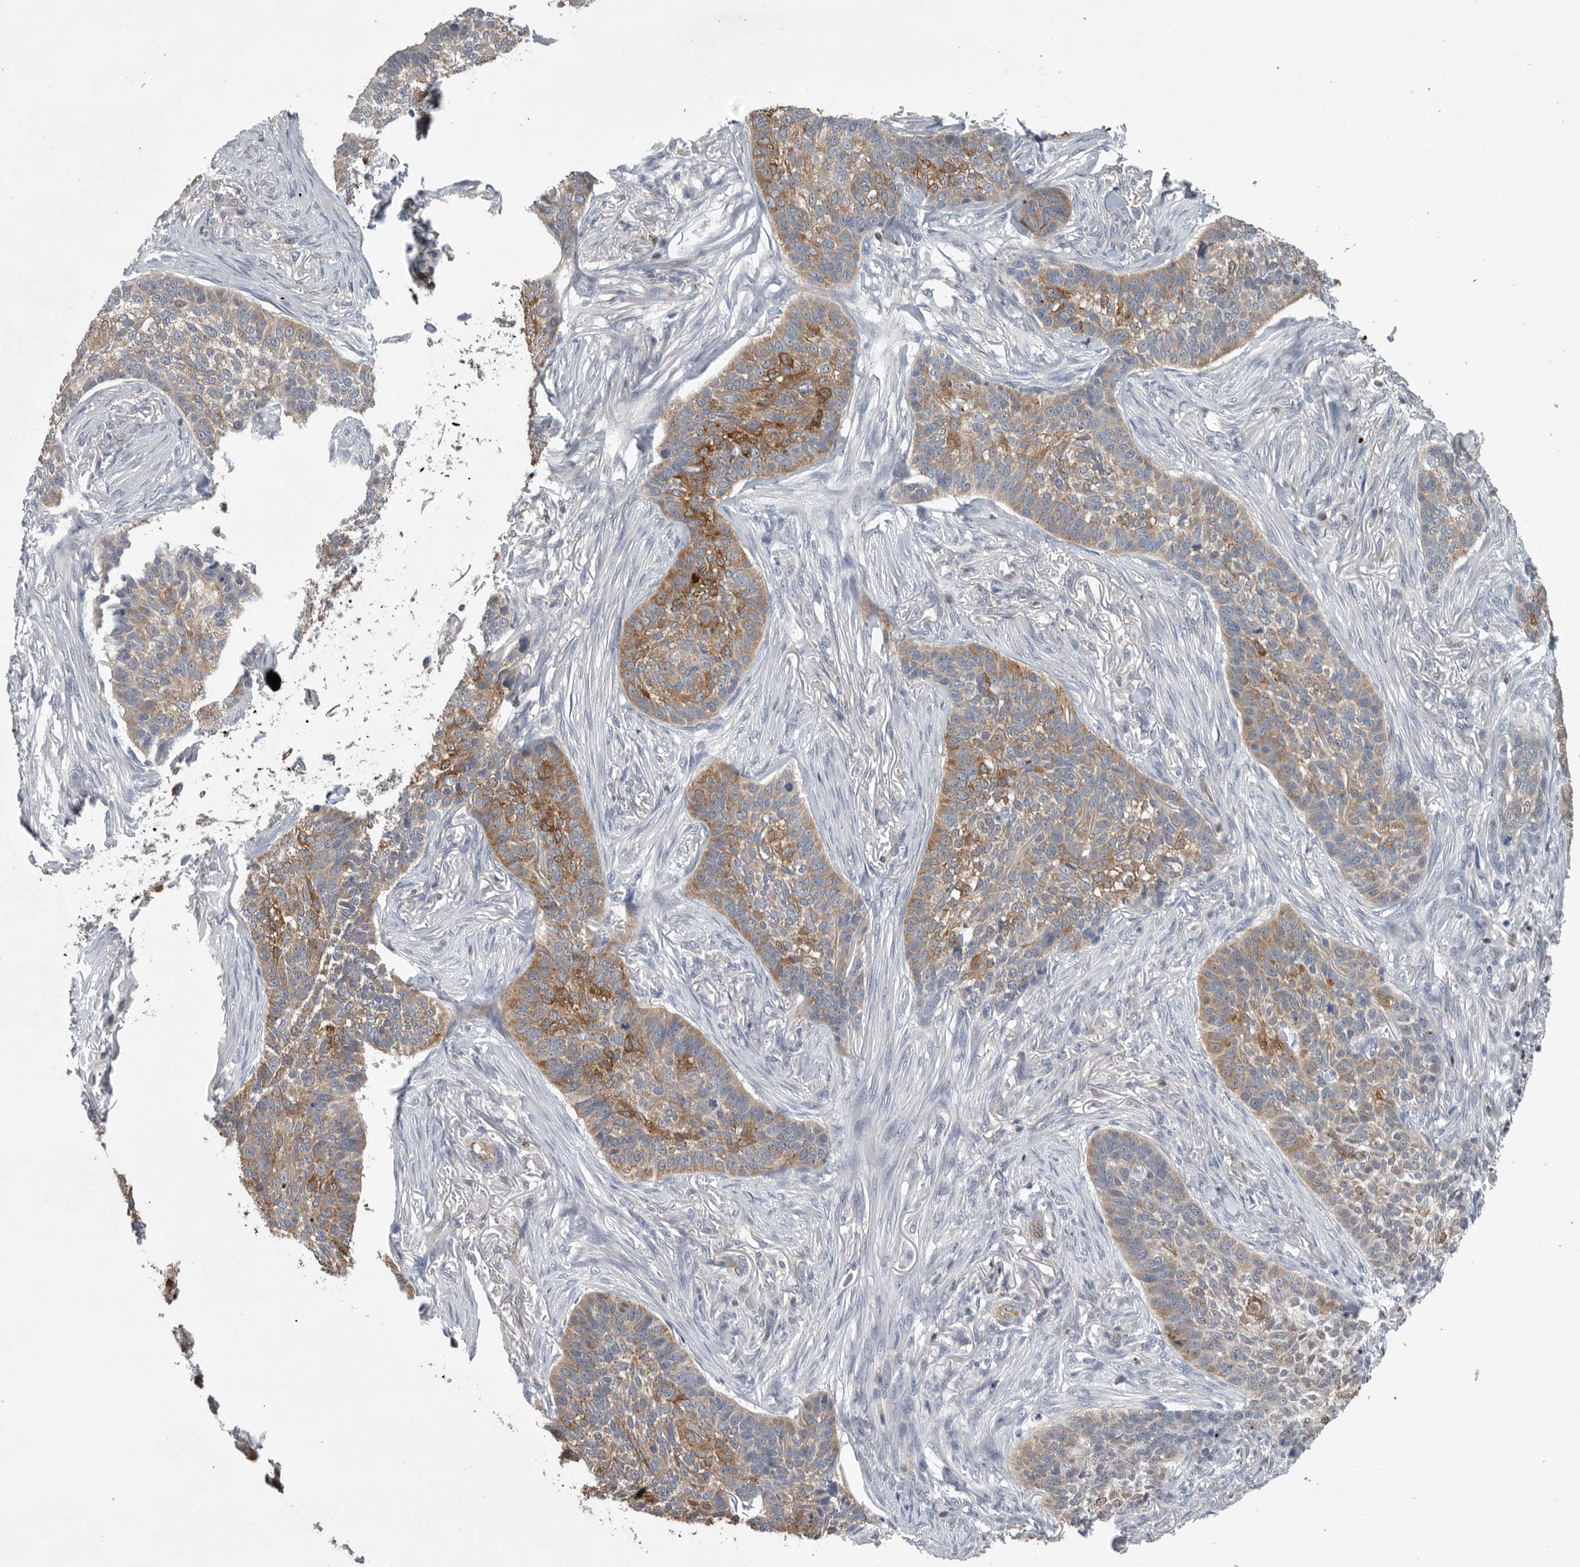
{"staining": {"intensity": "moderate", "quantity": "25%-75%", "location": "cytoplasmic/membranous"}, "tissue": "skin cancer", "cell_type": "Tumor cells", "image_type": "cancer", "snomed": [{"axis": "morphology", "description": "Basal cell carcinoma"}, {"axis": "topography", "description": "Skin"}], "caption": "Basal cell carcinoma (skin) stained with a protein marker displays moderate staining in tumor cells.", "gene": "PDCD4", "patient": {"sex": "male", "age": 85}}